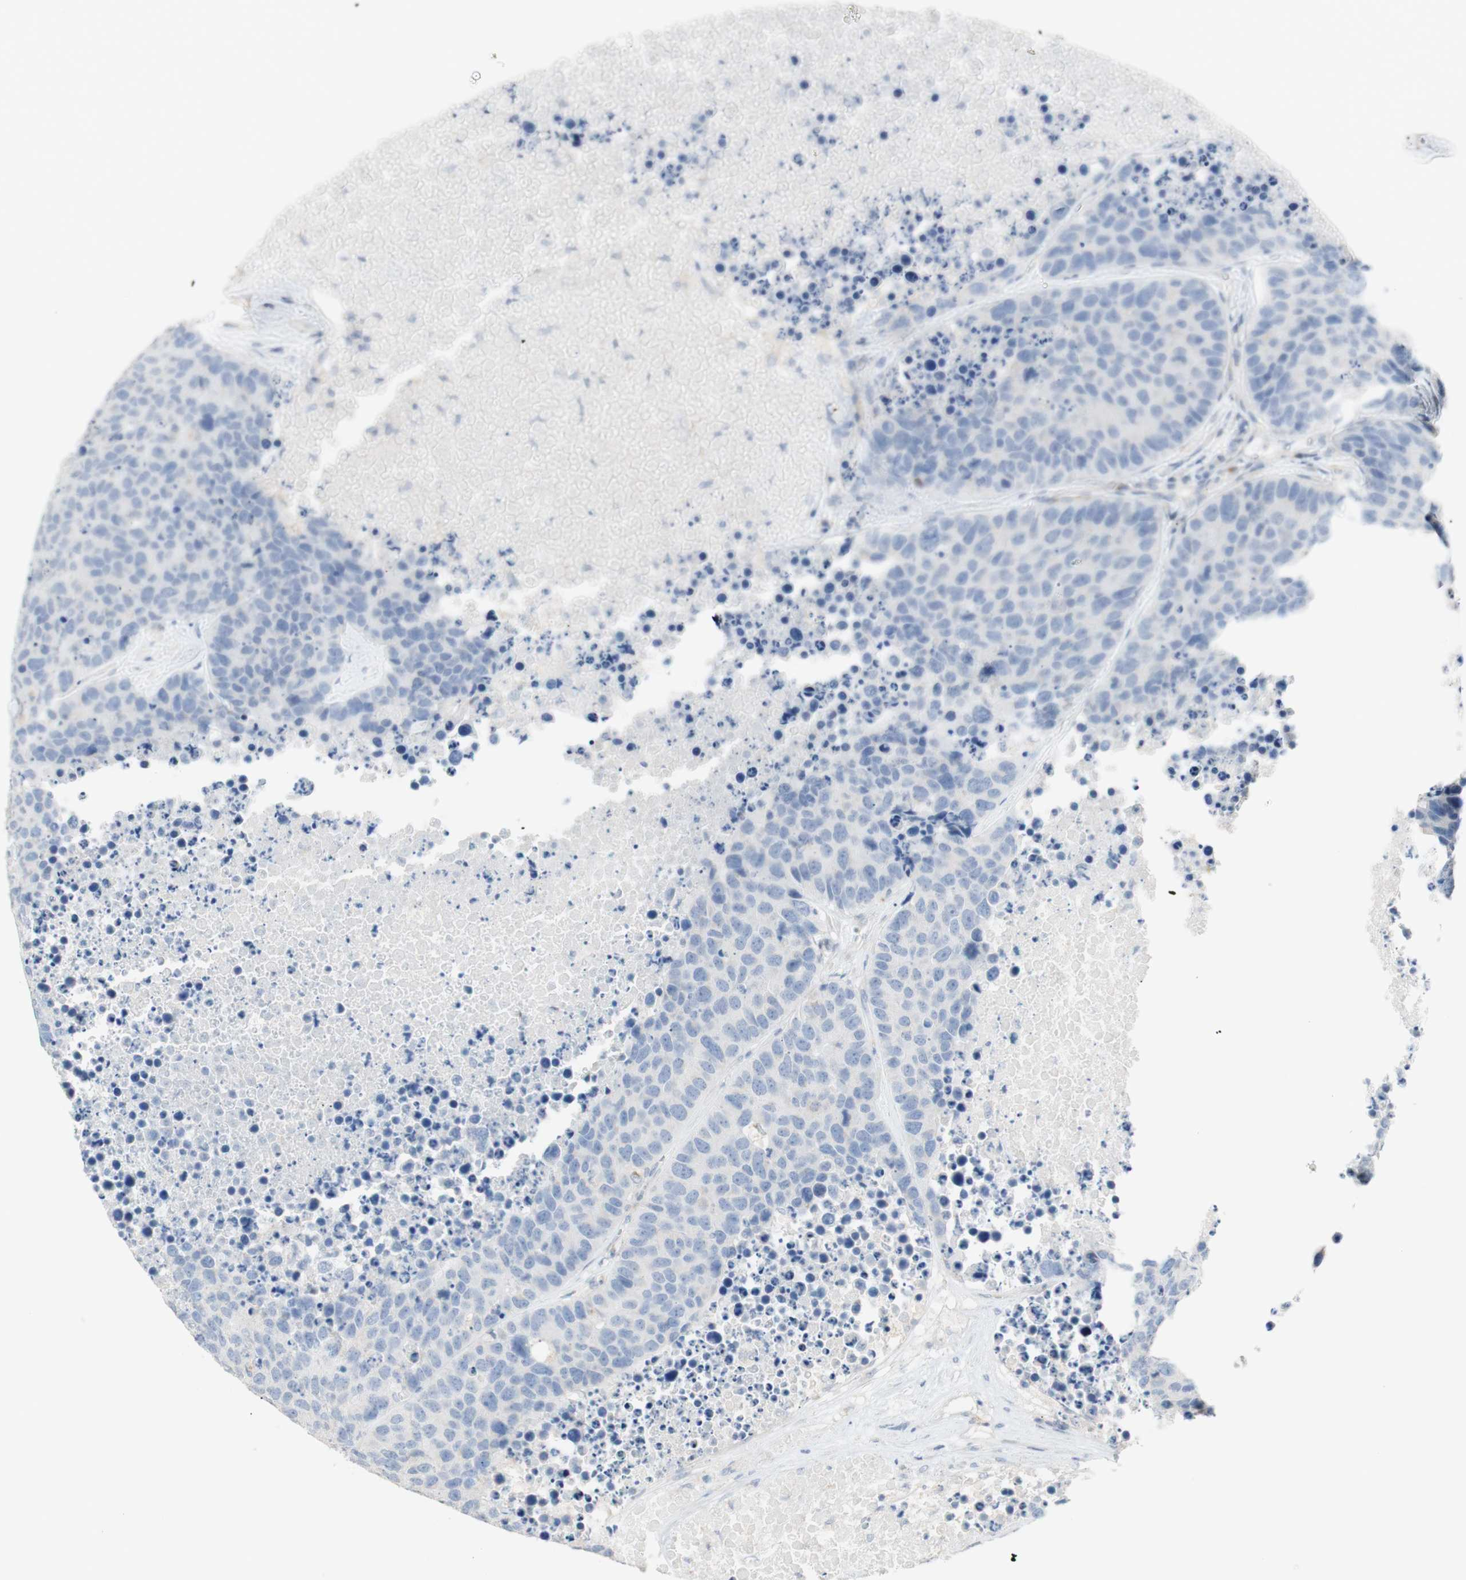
{"staining": {"intensity": "negative", "quantity": "none", "location": "none"}, "tissue": "carcinoid", "cell_type": "Tumor cells", "image_type": "cancer", "snomed": [{"axis": "morphology", "description": "Carcinoid, malignant, NOS"}, {"axis": "topography", "description": "Lung"}], "caption": "High power microscopy micrograph of an immunohistochemistry histopathology image of carcinoid, revealing no significant expression in tumor cells.", "gene": "MANEA", "patient": {"sex": "male", "age": 60}}